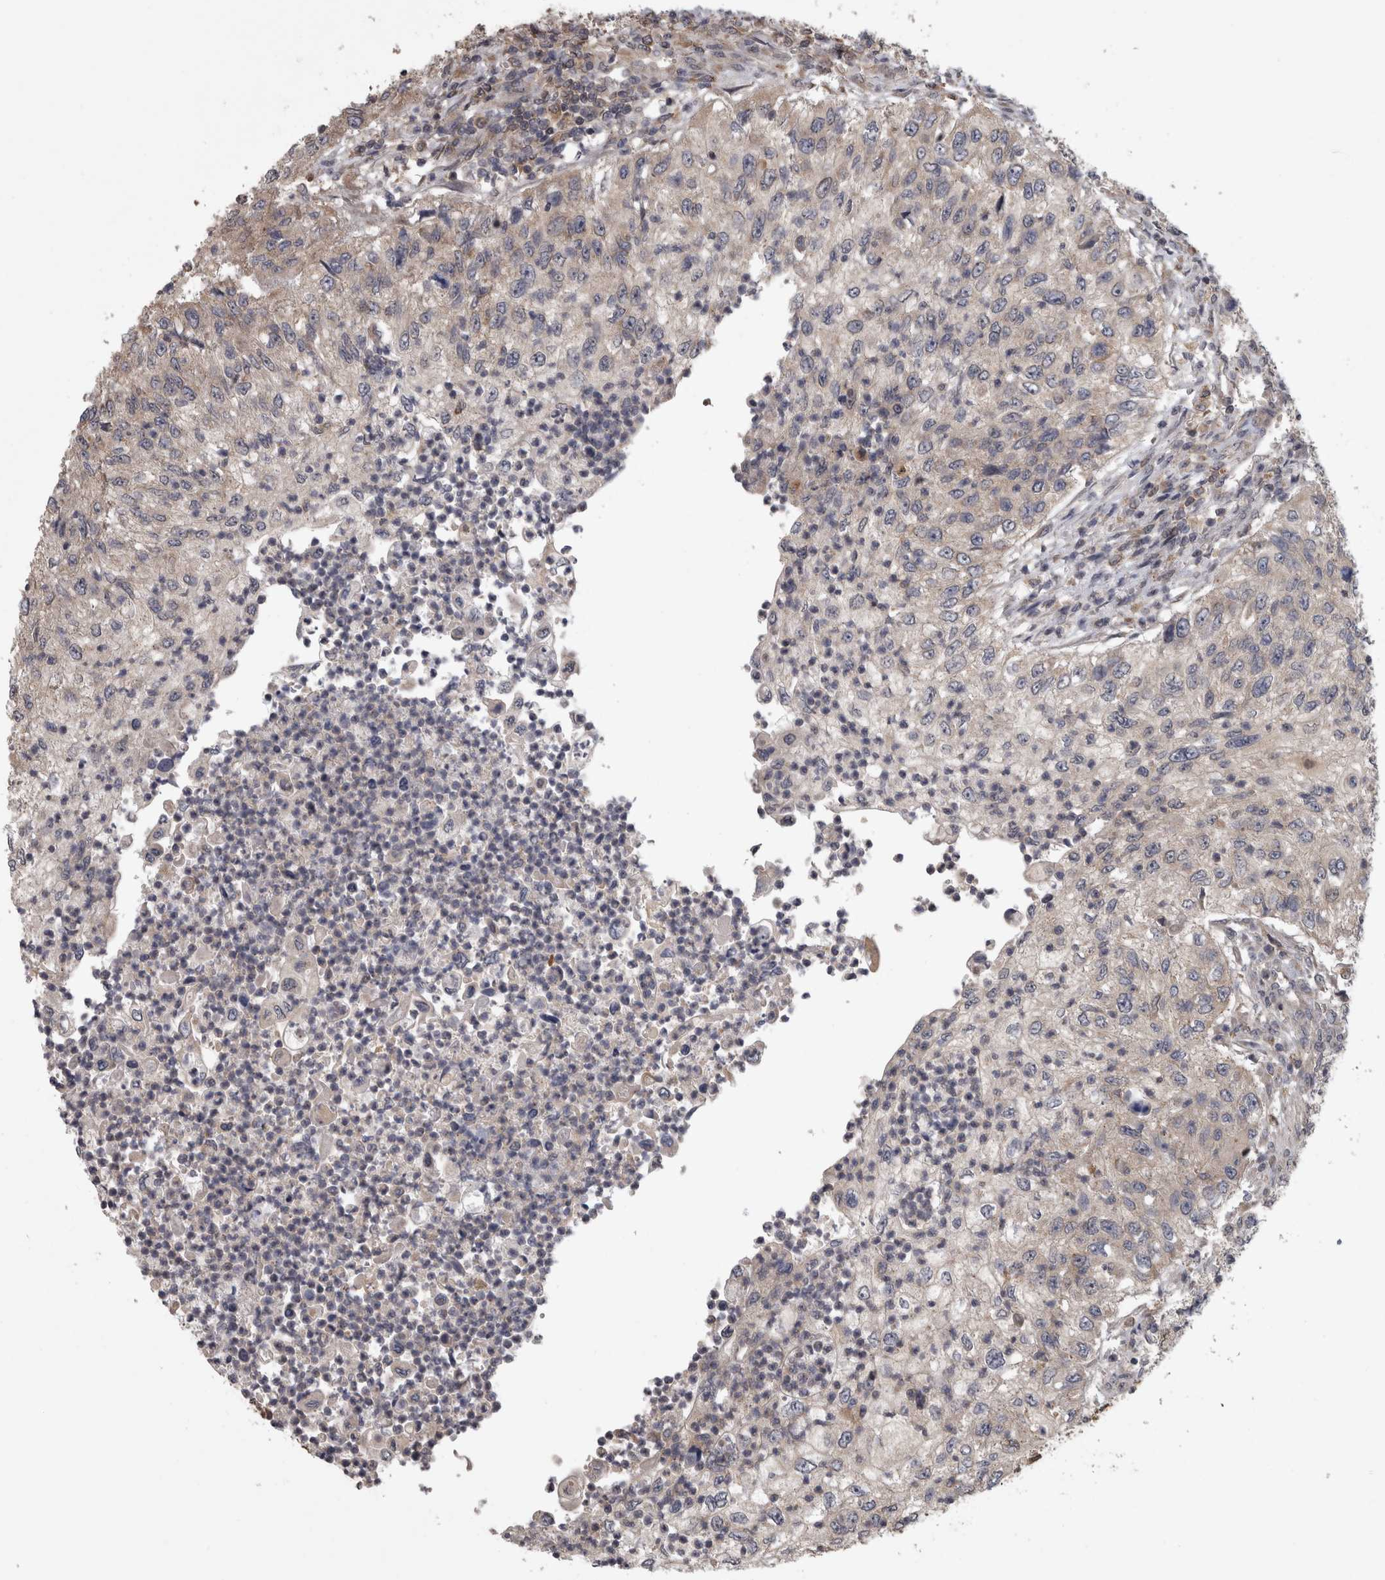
{"staining": {"intensity": "weak", "quantity": "<25%", "location": "cytoplasmic/membranous"}, "tissue": "urothelial cancer", "cell_type": "Tumor cells", "image_type": "cancer", "snomed": [{"axis": "morphology", "description": "Urothelial carcinoma, High grade"}, {"axis": "topography", "description": "Urinary bladder"}], "caption": "Immunohistochemistry (IHC) micrograph of urothelial carcinoma (high-grade) stained for a protein (brown), which reveals no expression in tumor cells.", "gene": "APRT", "patient": {"sex": "female", "age": 60}}